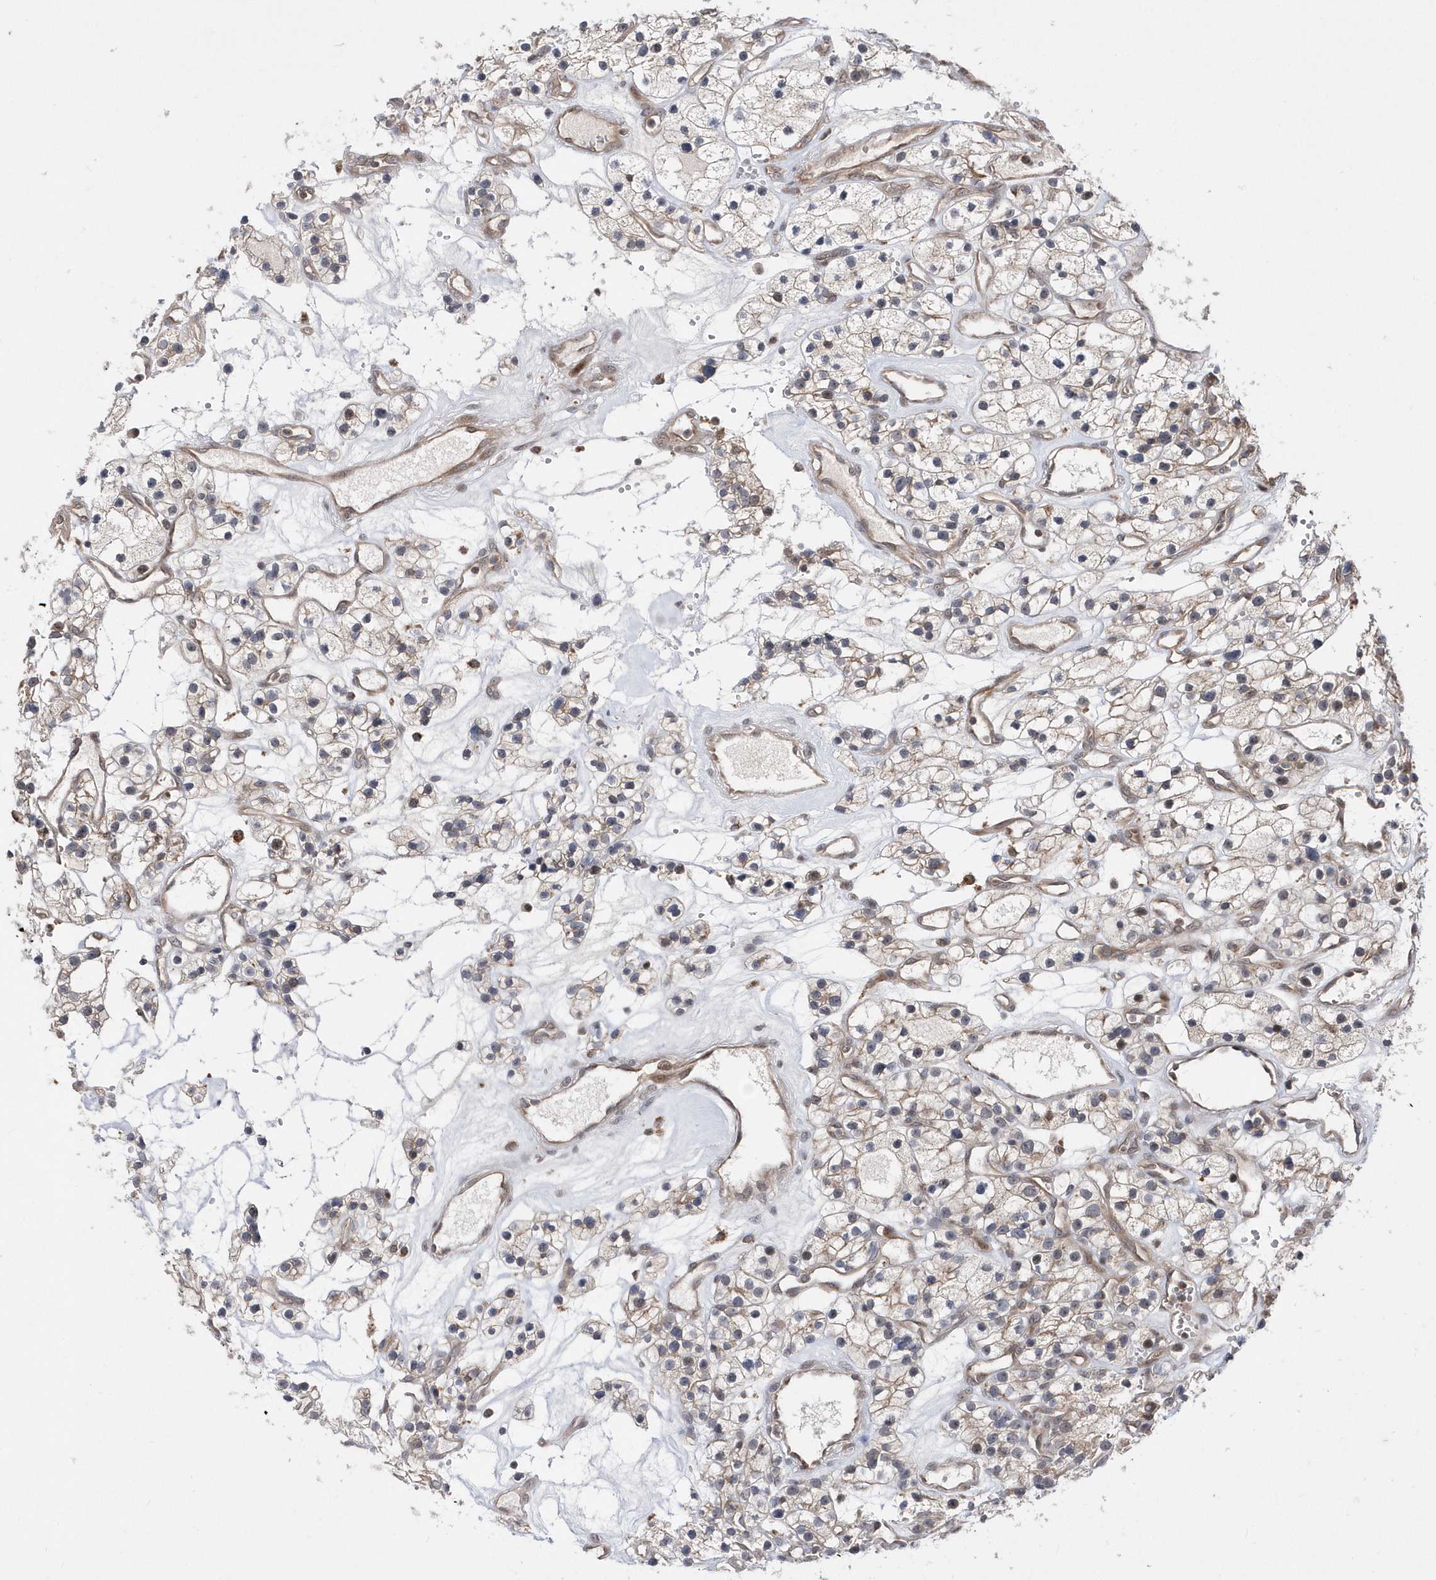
{"staining": {"intensity": "negative", "quantity": "none", "location": "none"}, "tissue": "renal cancer", "cell_type": "Tumor cells", "image_type": "cancer", "snomed": [{"axis": "morphology", "description": "Adenocarcinoma, NOS"}, {"axis": "topography", "description": "Kidney"}], "caption": "There is no significant positivity in tumor cells of adenocarcinoma (renal).", "gene": "DALRD3", "patient": {"sex": "female", "age": 57}}